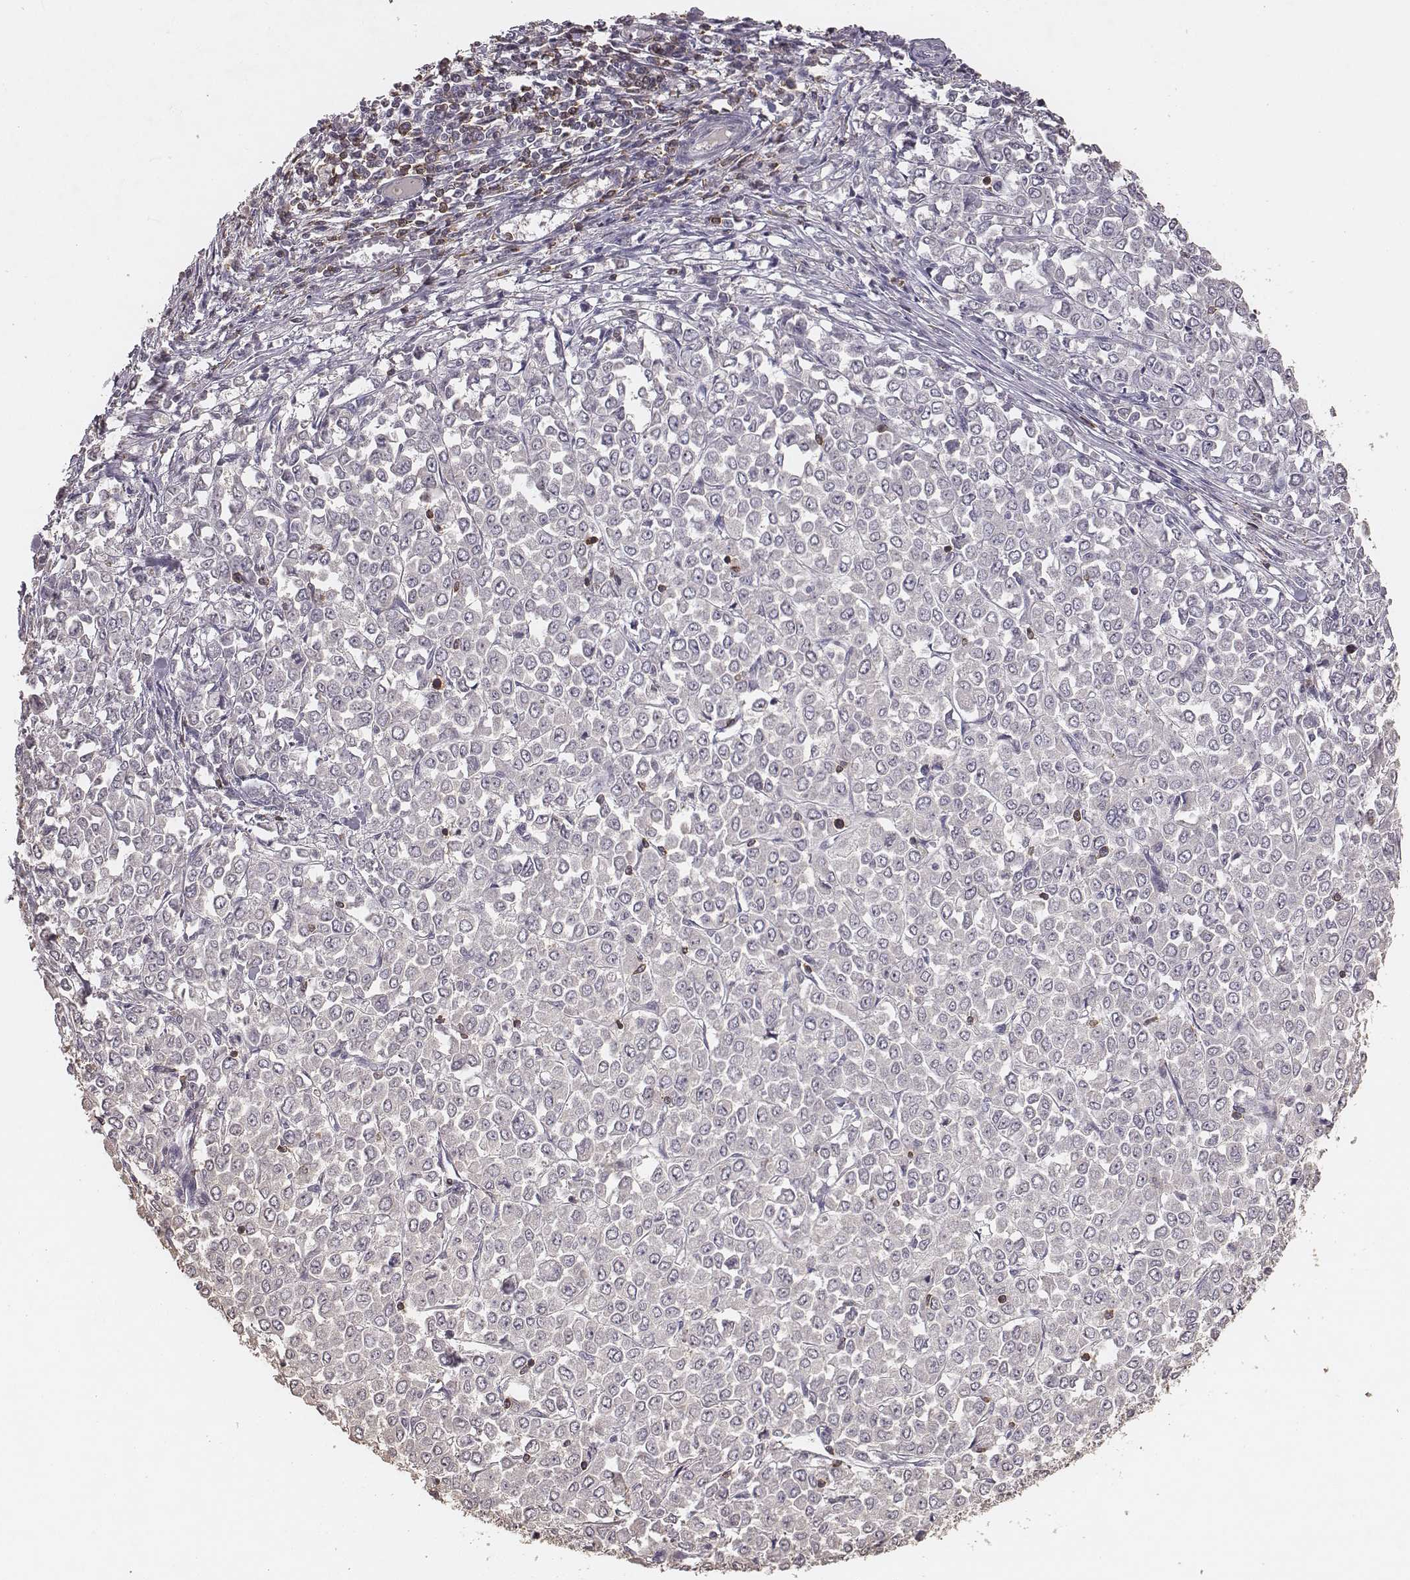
{"staining": {"intensity": "negative", "quantity": "none", "location": "none"}, "tissue": "stomach cancer", "cell_type": "Tumor cells", "image_type": "cancer", "snomed": [{"axis": "morphology", "description": "Adenocarcinoma, NOS"}, {"axis": "topography", "description": "Stomach, upper"}], "caption": "The photomicrograph exhibits no significant staining in tumor cells of stomach cancer (adenocarcinoma).", "gene": "PILRA", "patient": {"sex": "male", "age": 70}}